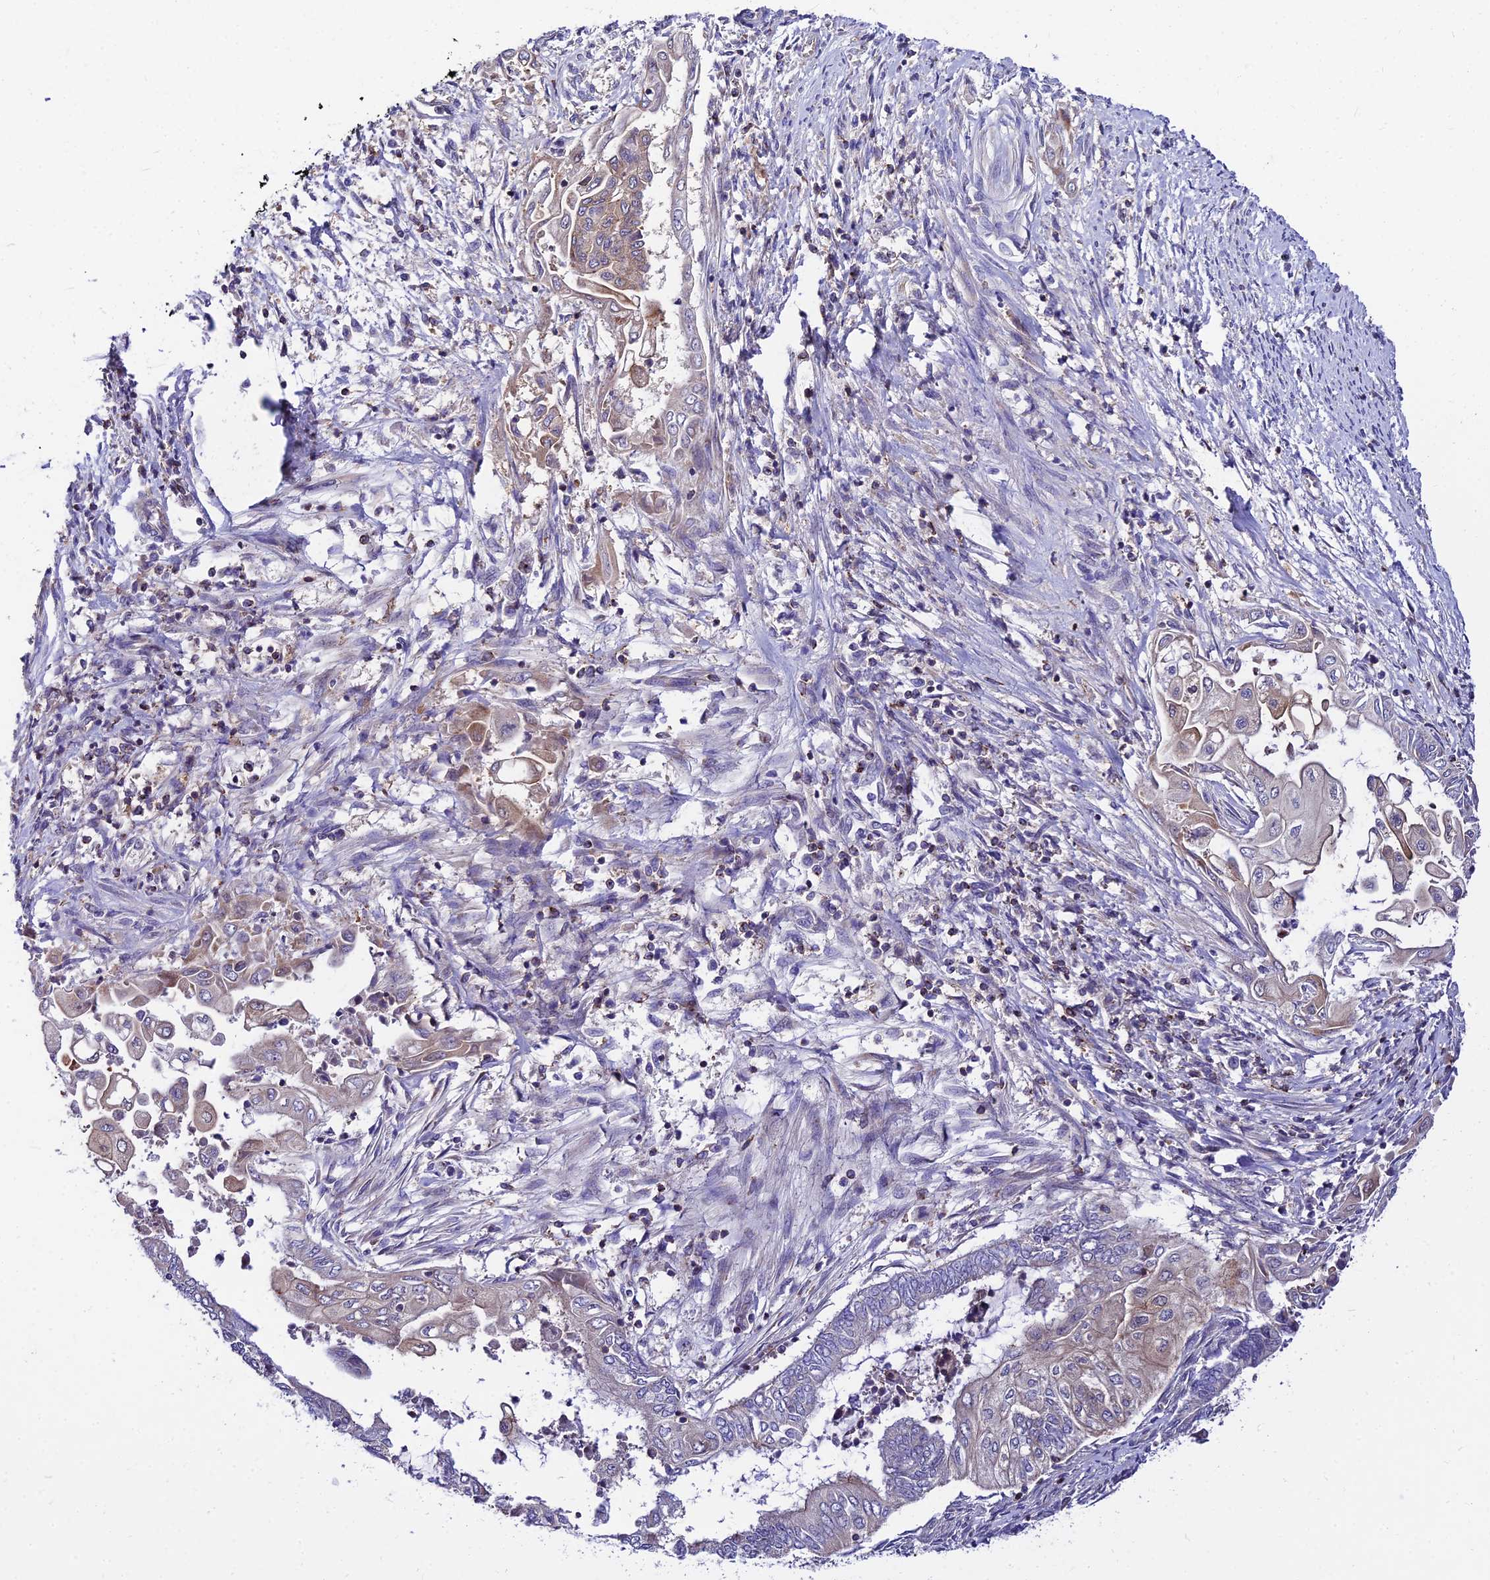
{"staining": {"intensity": "weak", "quantity": "<25%", "location": "cytoplasmic/membranous"}, "tissue": "endometrial cancer", "cell_type": "Tumor cells", "image_type": "cancer", "snomed": [{"axis": "morphology", "description": "Adenocarcinoma, NOS"}, {"axis": "topography", "description": "Uterus"}, {"axis": "topography", "description": "Endometrium"}], "caption": "Tumor cells are negative for protein expression in human endometrial adenocarcinoma.", "gene": "C6orf132", "patient": {"sex": "female", "age": 70}}